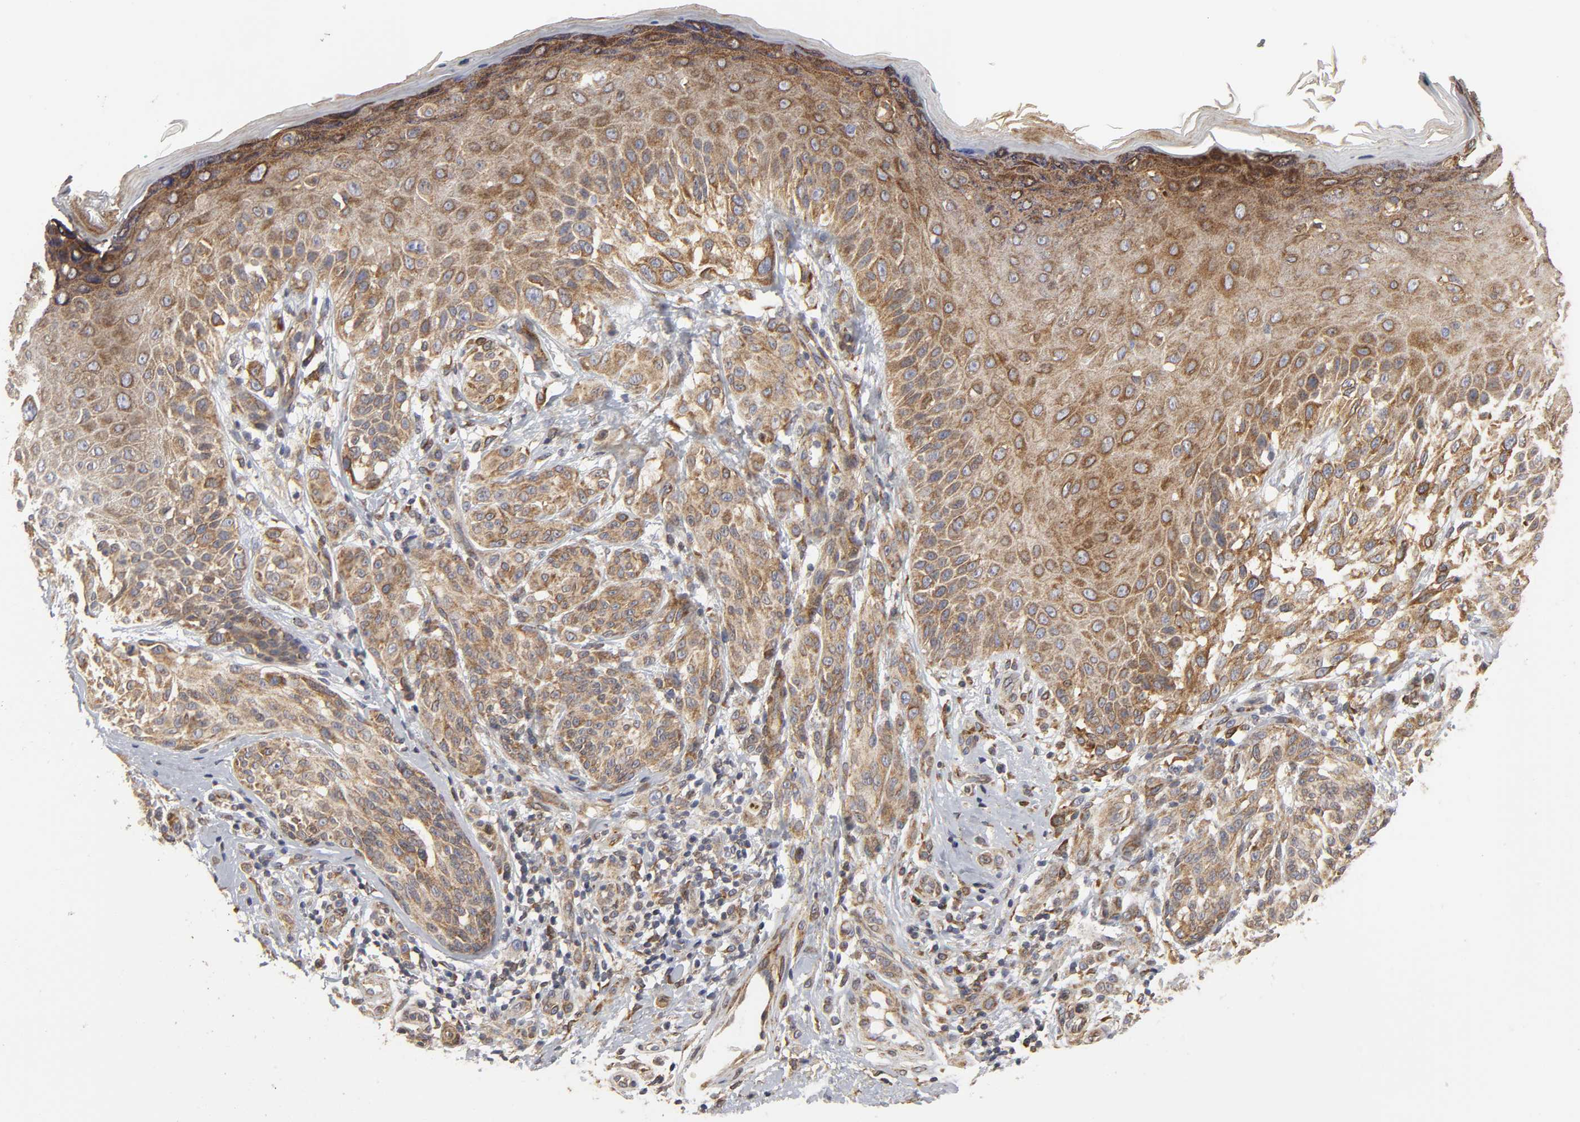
{"staining": {"intensity": "moderate", "quantity": ">75%", "location": "cytoplasmic/membranous"}, "tissue": "melanoma", "cell_type": "Tumor cells", "image_type": "cancer", "snomed": [{"axis": "morphology", "description": "Malignant melanoma, NOS"}, {"axis": "topography", "description": "Skin"}], "caption": "Approximately >75% of tumor cells in human melanoma display moderate cytoplasmic/membranous protein staining as visualized by brown immunohistochemical staining.", "gene": "POR", "patient": {"sex": "male", "age": 57}}